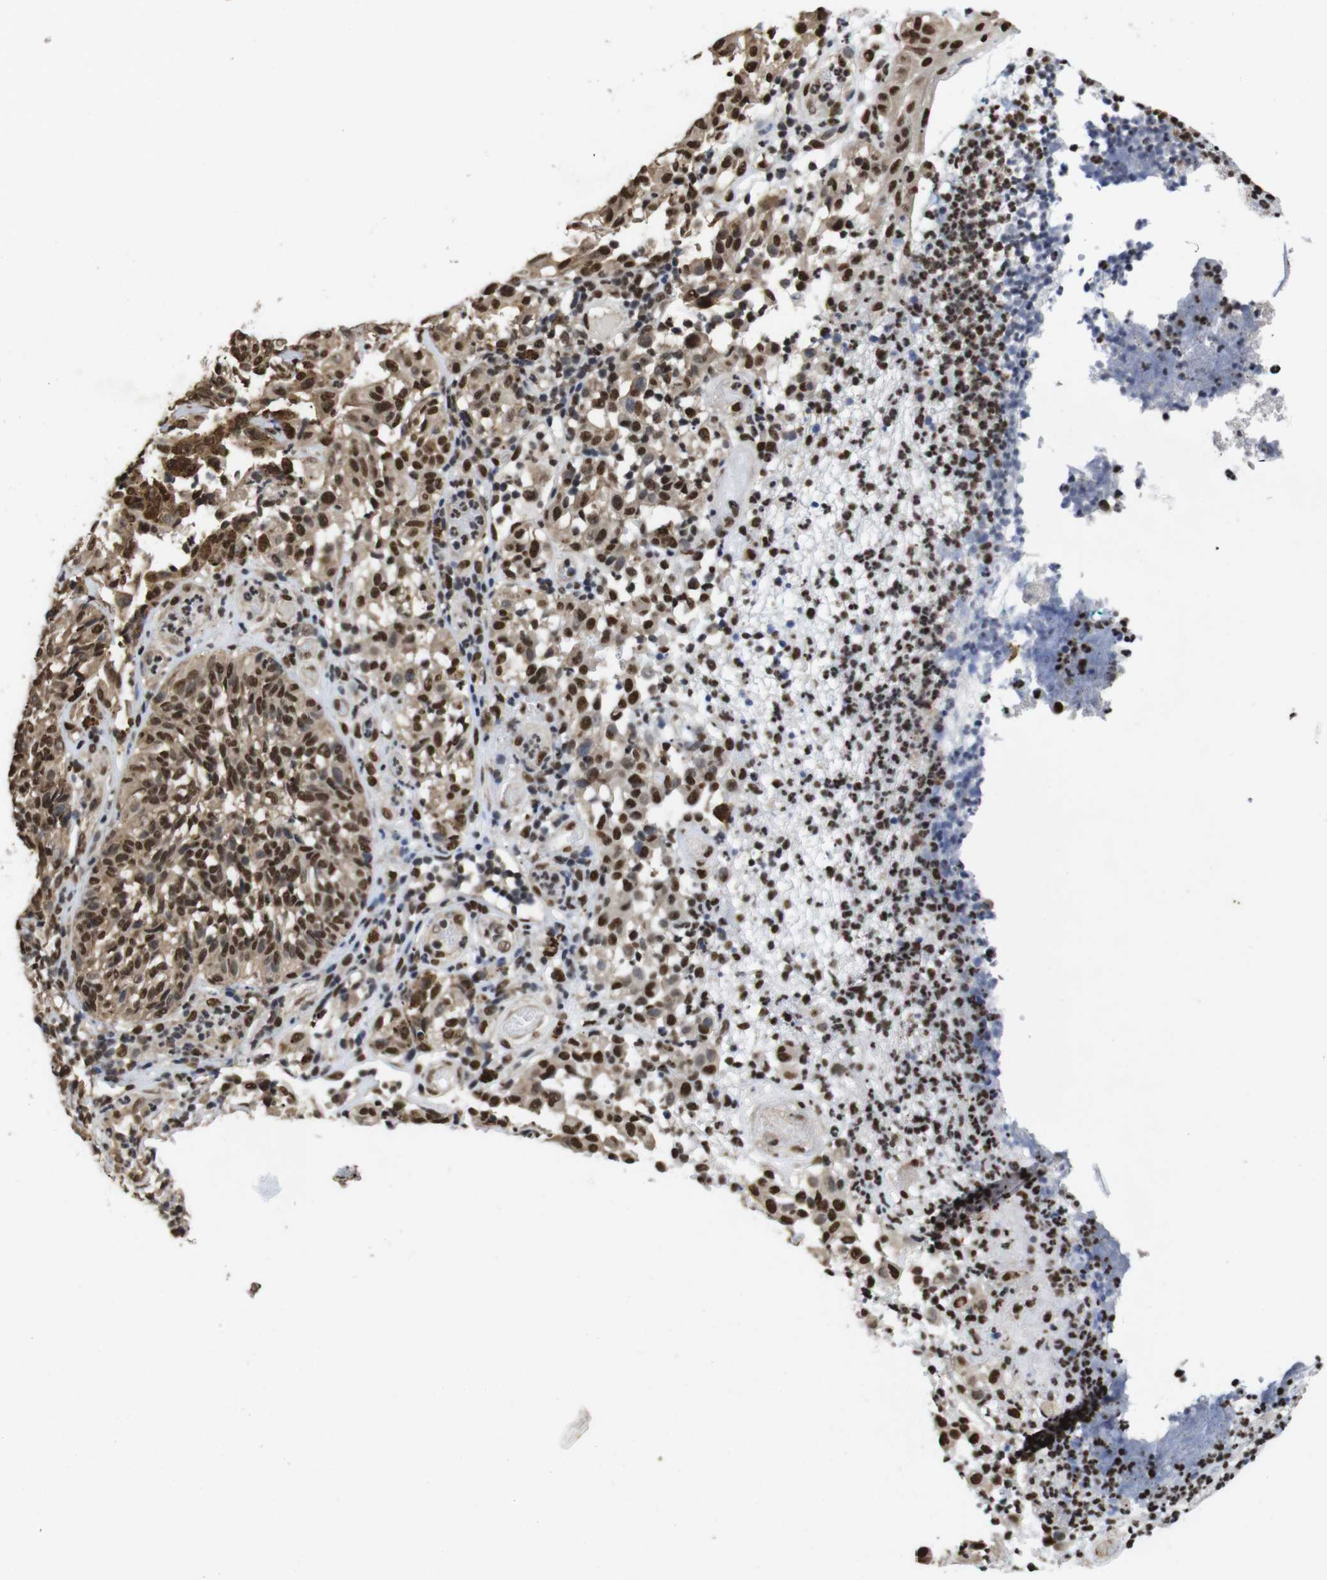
{"staining": {"intensity": "strong", "quantity": ">75%", "location": "cytoplasmic/membranous,nuclear"}, "tissue": "melanoma", "cell_type": "Tumor cells", "image_type": "cancer", "snomed": [{"axis": "morphology", "description": "Malignant melanoma, NOS"}, {"axis": "topography", "description": "Skin"}], "caption": "This is a photomicrograph of immunohistochemistry (IHC) staining of malignant melanoma, which shows strong expression in the cytoplasmic/membranous and nuclear of tumor cells.", "gene": "SUMO3", "patient": {"sex": "female", "age": 46}}